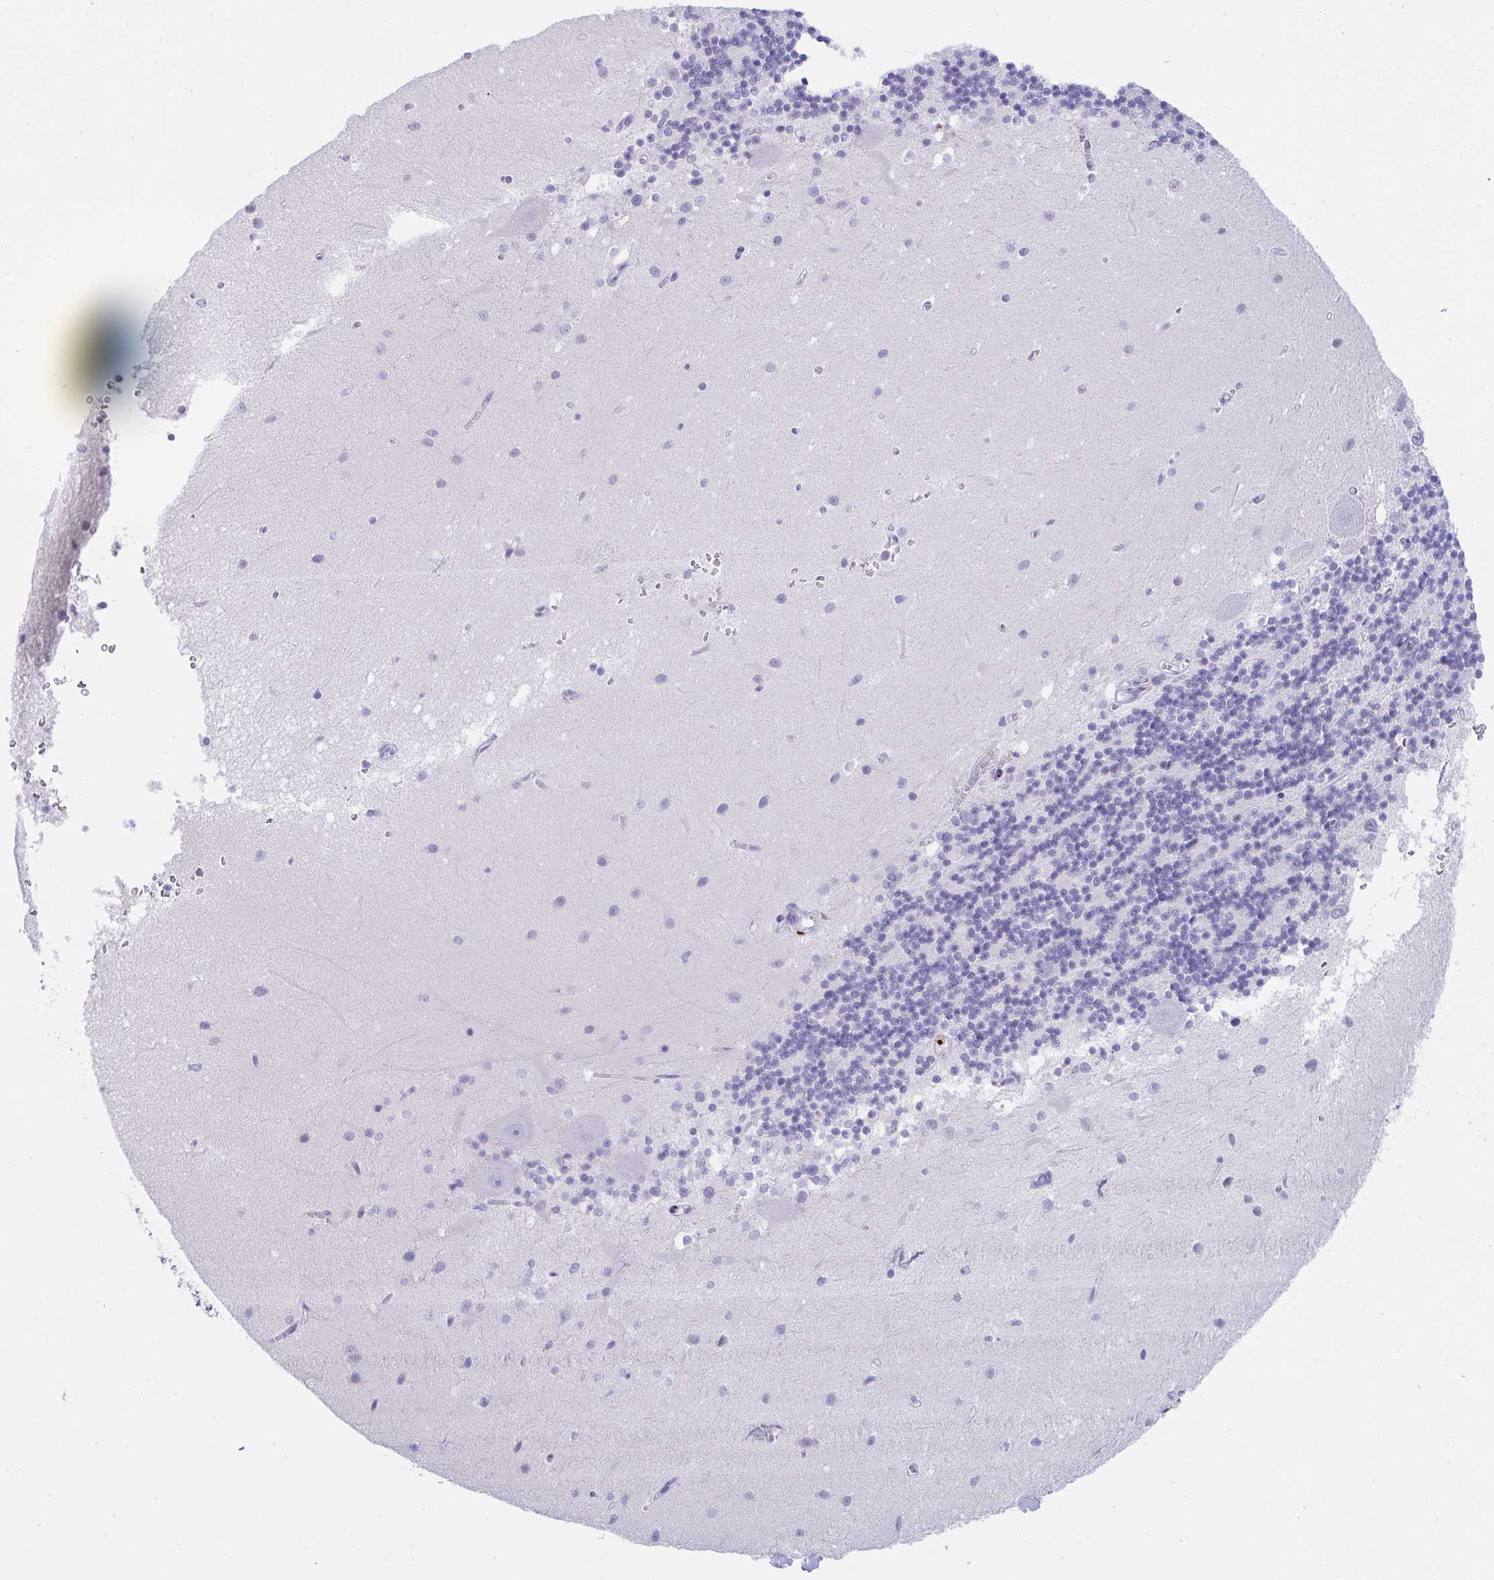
{"staining": {"intensity": "negative", "quantity": "none", "location": "none"}, "tissue": "cerebellum", "cell_type": "Cells in granular layer", "image_type": "normal", "snomed": [{"axis": "morphology", "description": "Normal tissue, NOS"}, {"axis": "topography", "description": "Cerebellum"}], "caption": "Human cerebellum stained for a protein using immunohistochemistry (IHC) shows no positivity in cells in granular layer.", "gene": "KMT2E", "patient": {"sex": "male", "age": 54}}